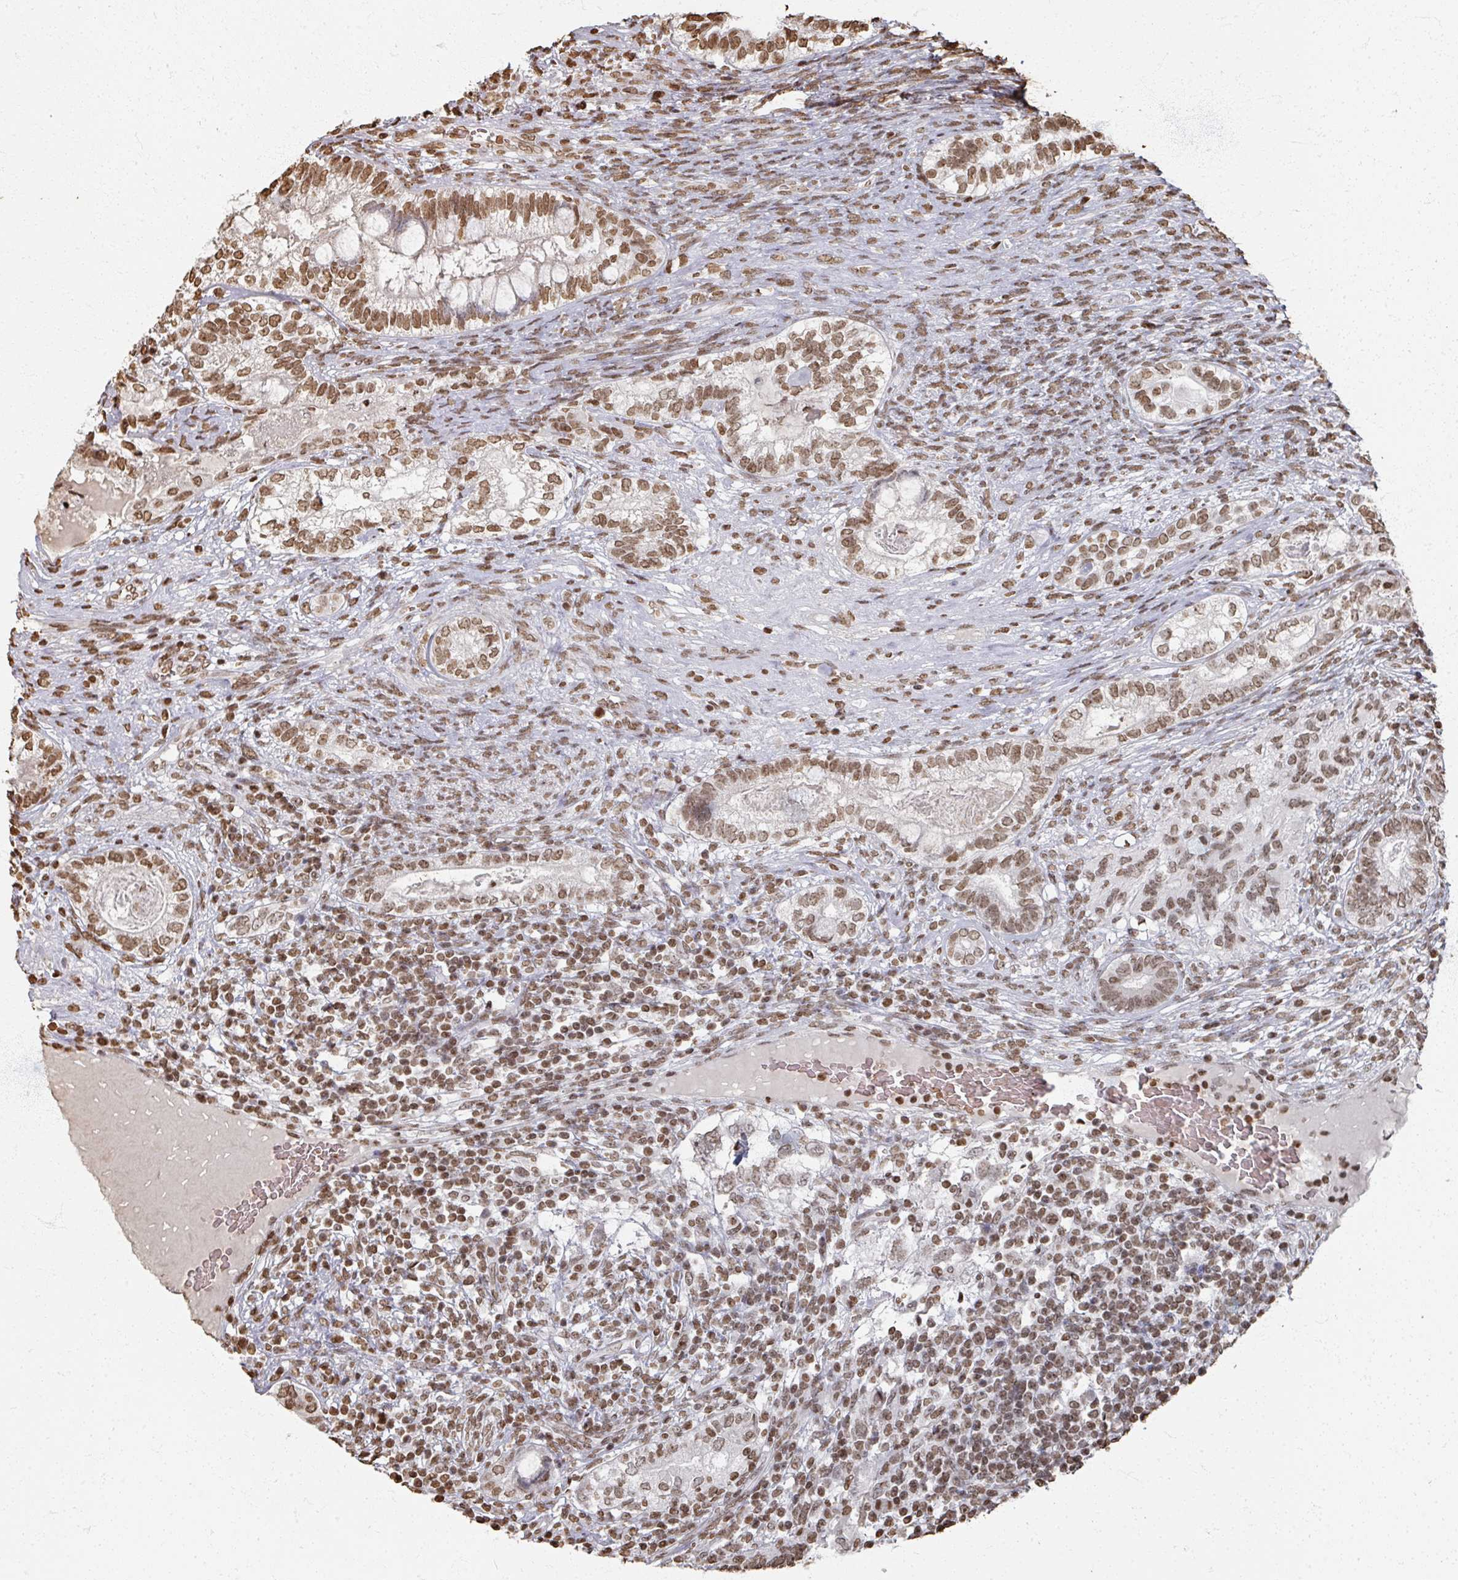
{"staining": {"intensity": "moderate", "quantity": ">75%", "location": "nuclear"}, "tissue": "testis cancer", "cell_type": "Tumor cells", "image_type": "cancer", "snomed": [{"axis": "morphology", "description": "Seminoma, NOS"}, {"axis": "morphology", "description": "Carcinoma, Embryonal, NOS"}, {"axis": "topography", "description": "Testis"}], "caption": "Immunohistochemistry (IHC) (DAB) staining of human seminoma (testis) shows moderate nuclear protein staining in about >75% of tumor cells. (brown staining indicates protein expression, while blue staining denotes nuclei).", "gene": "DCUN1D5", "patient": {"sex": "male", "age": 41}}